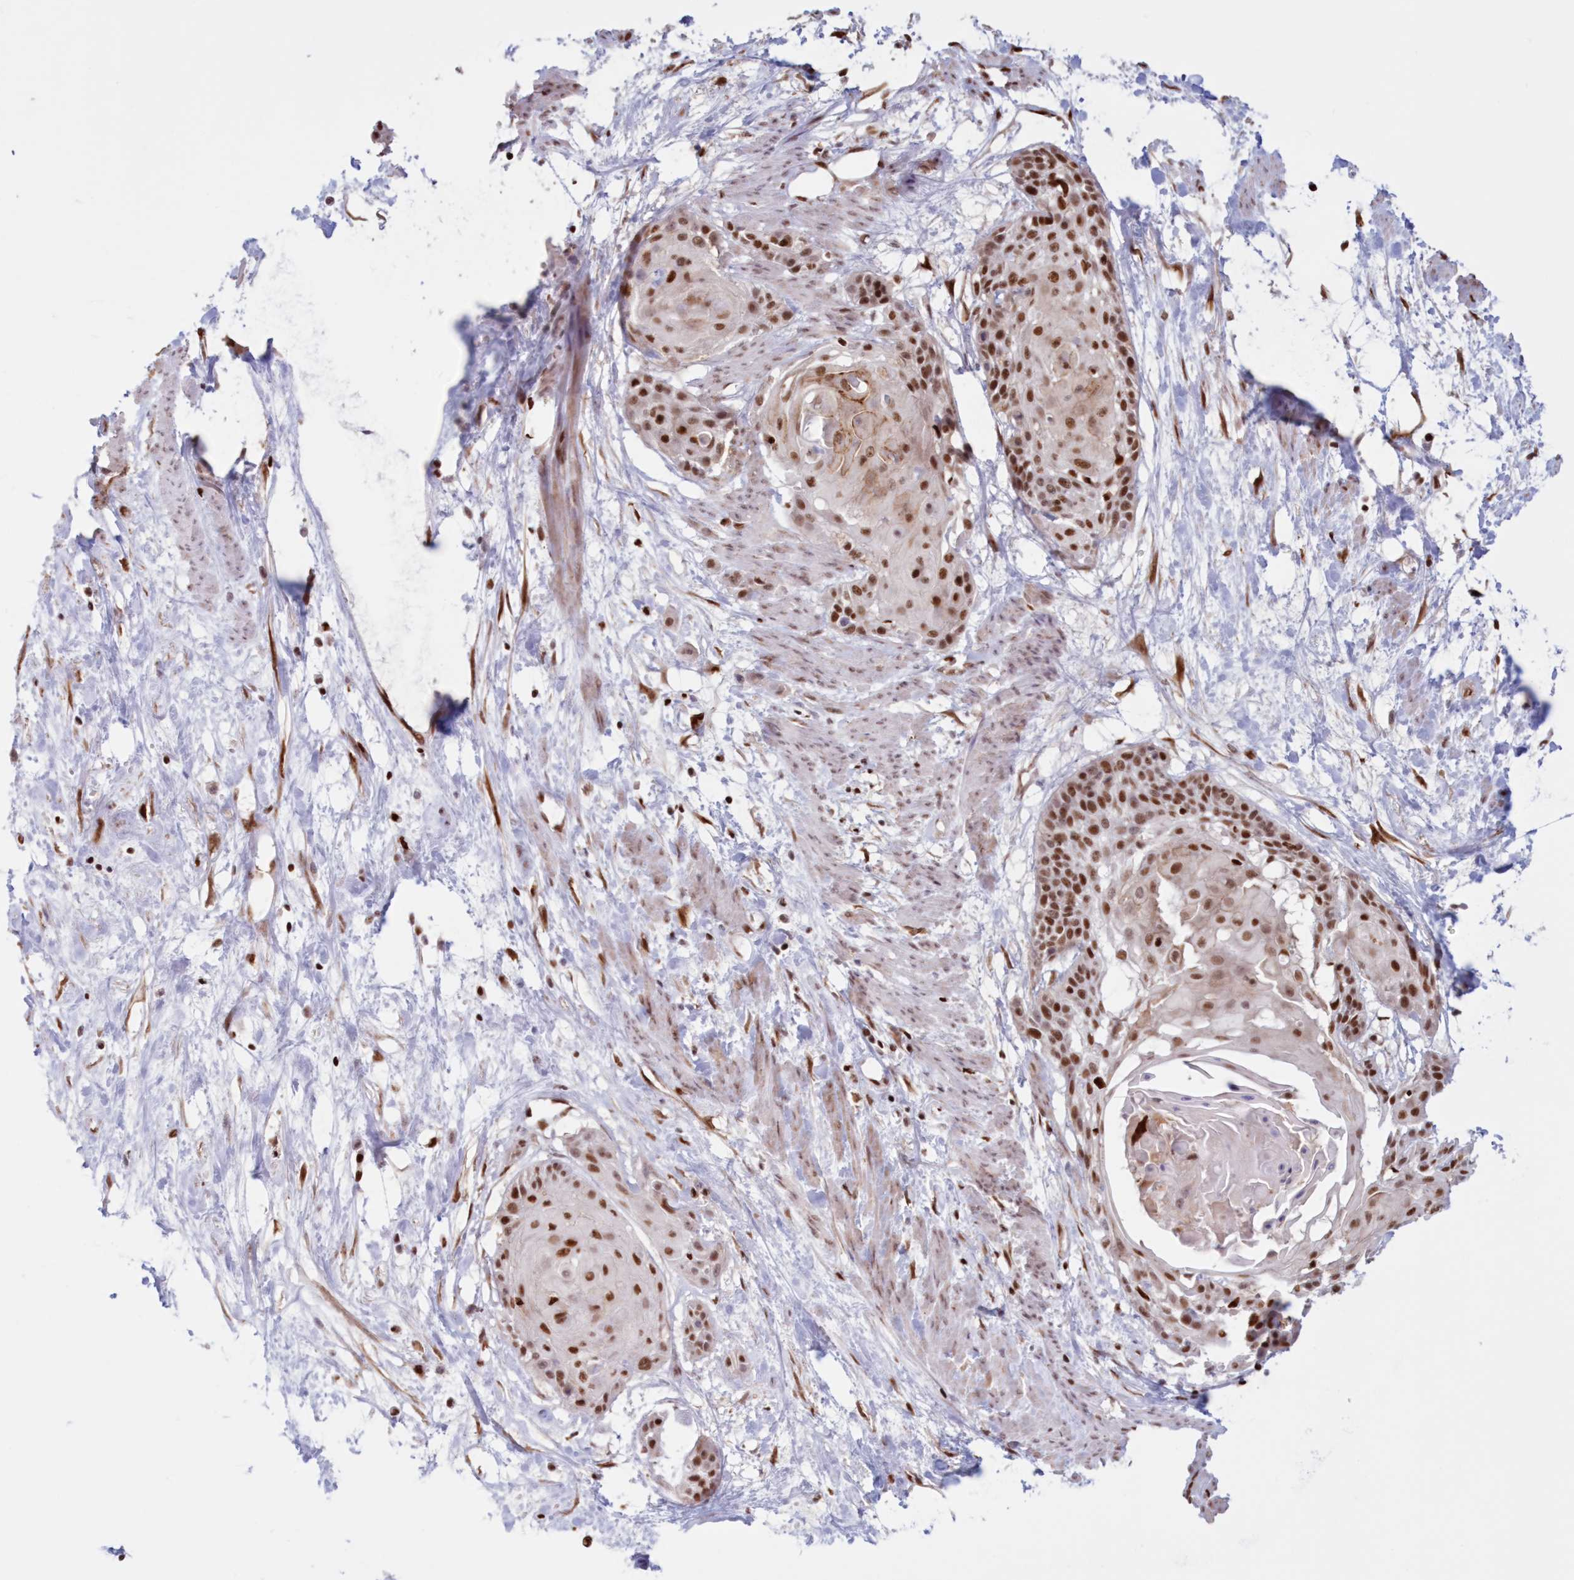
{"staining": {"intensity": "strong", "quantity": ">75%", "location": "nuclear"}, "tissue": "cervical cancer", "cell_type": "Tumor cells", "image_type": "cancer", "snomed": [{"axis": "morphology", "description": "Squamous cell carcinoma, NOS"}, {"axis": "topography", "description": "Cervix"}], "caption": "Cervical cancer stained for a protein shows strong nuclear positivity in tumor cells.", "gene": "POLR2B", "patient": {"sex": "female", "age": 57}}